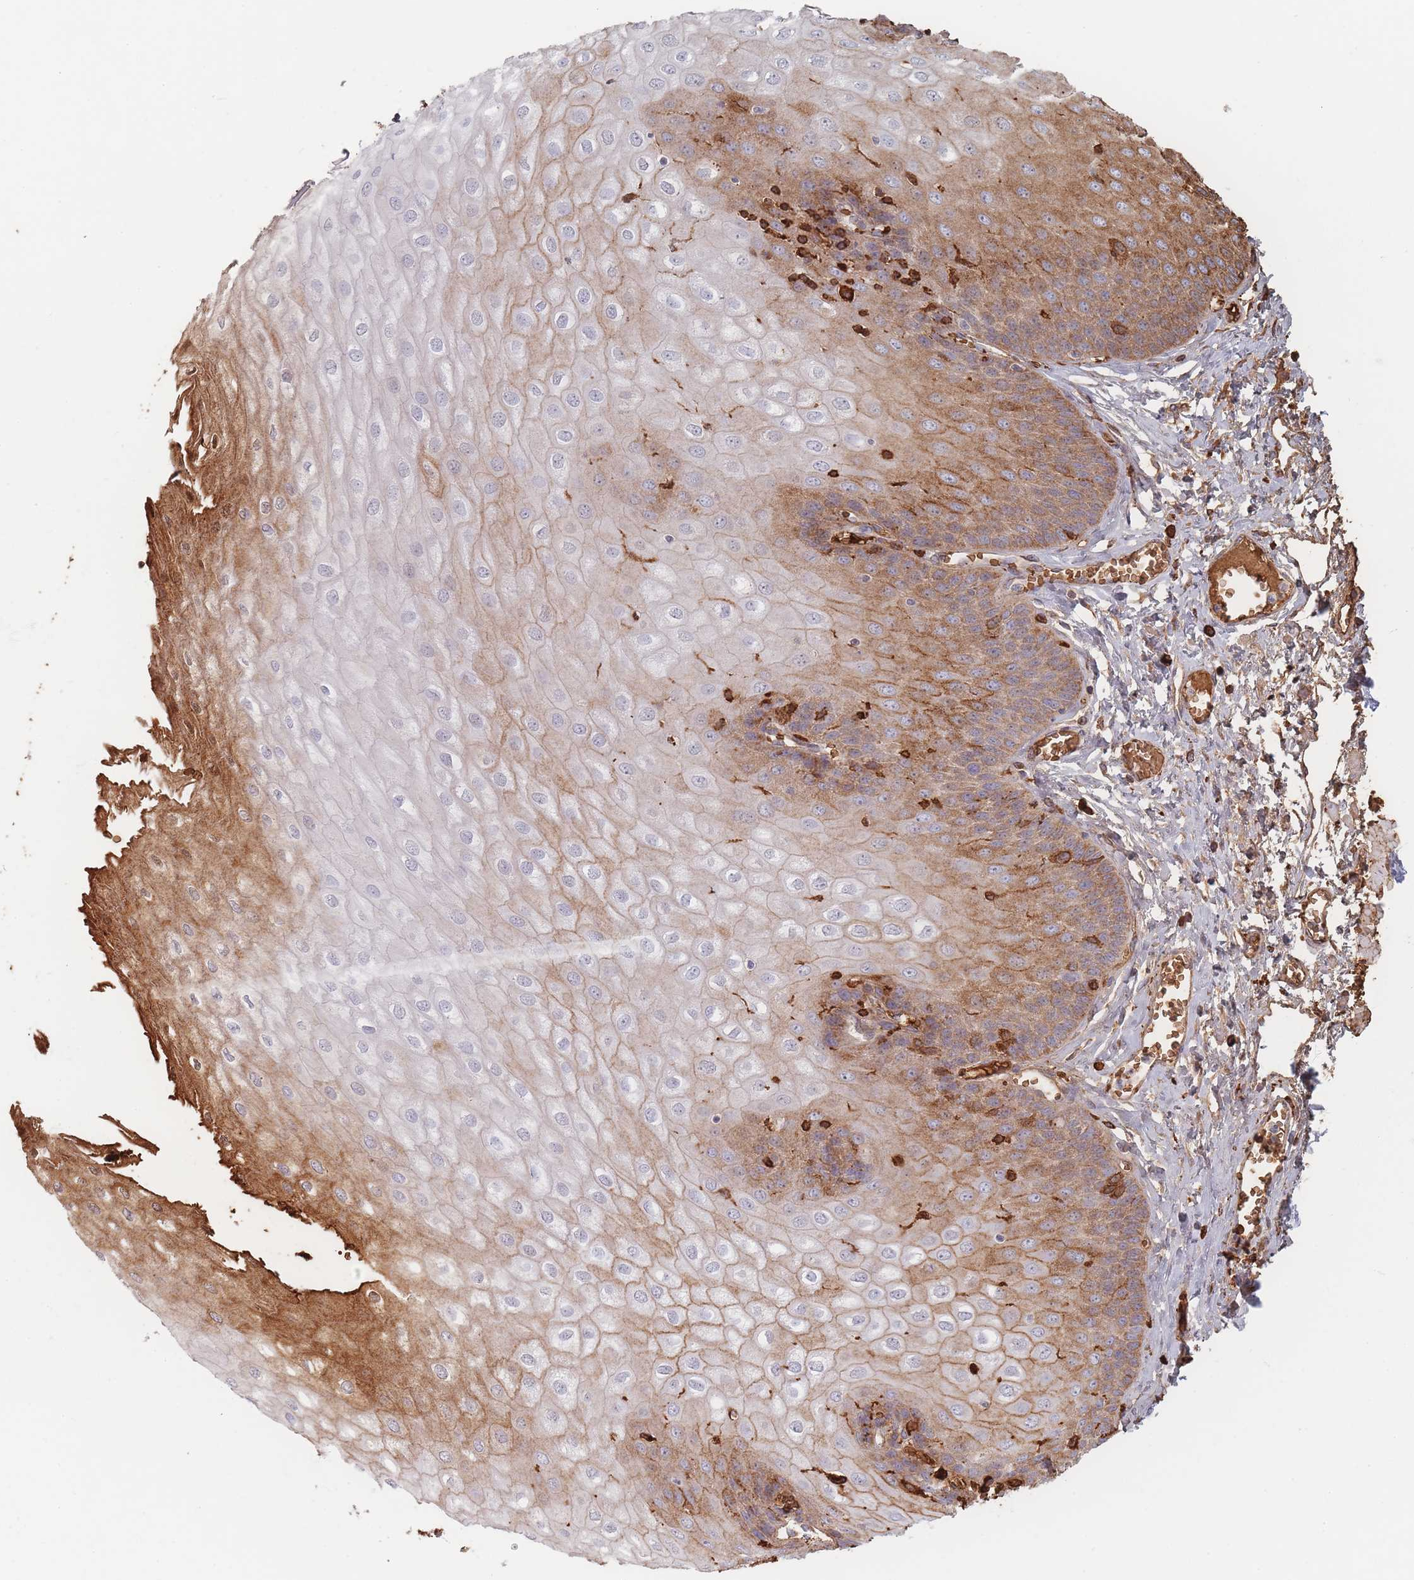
{"staining": {"intensity": "moderate", "quantity": "25%-75%", "location": "cytoplasmic/membranous"}, "tissue": "esophagus", "cell_type": "Squamous epithelial cells", "image_type": "normal", "snomed": [{"axis": "morphology", "description": "Normal tissue, NOS"}, {"axis": "topography", "description": "Esophagus"}], "caption": "A high-resolution photomicrograph shows immunohistochemistry staining of benign esophagus, which exhibits moderate cytoplasmic/membranous staining in about 25%-75% of squamous epithelial cells. The staining was performed using DAB to visualize the protein expression in brown, while the nuclei were stained in blue with hematoxylin (Magnification: 20x).", "gene": "SLC2A6", "patient": {"sex": "male", "age": 60}}